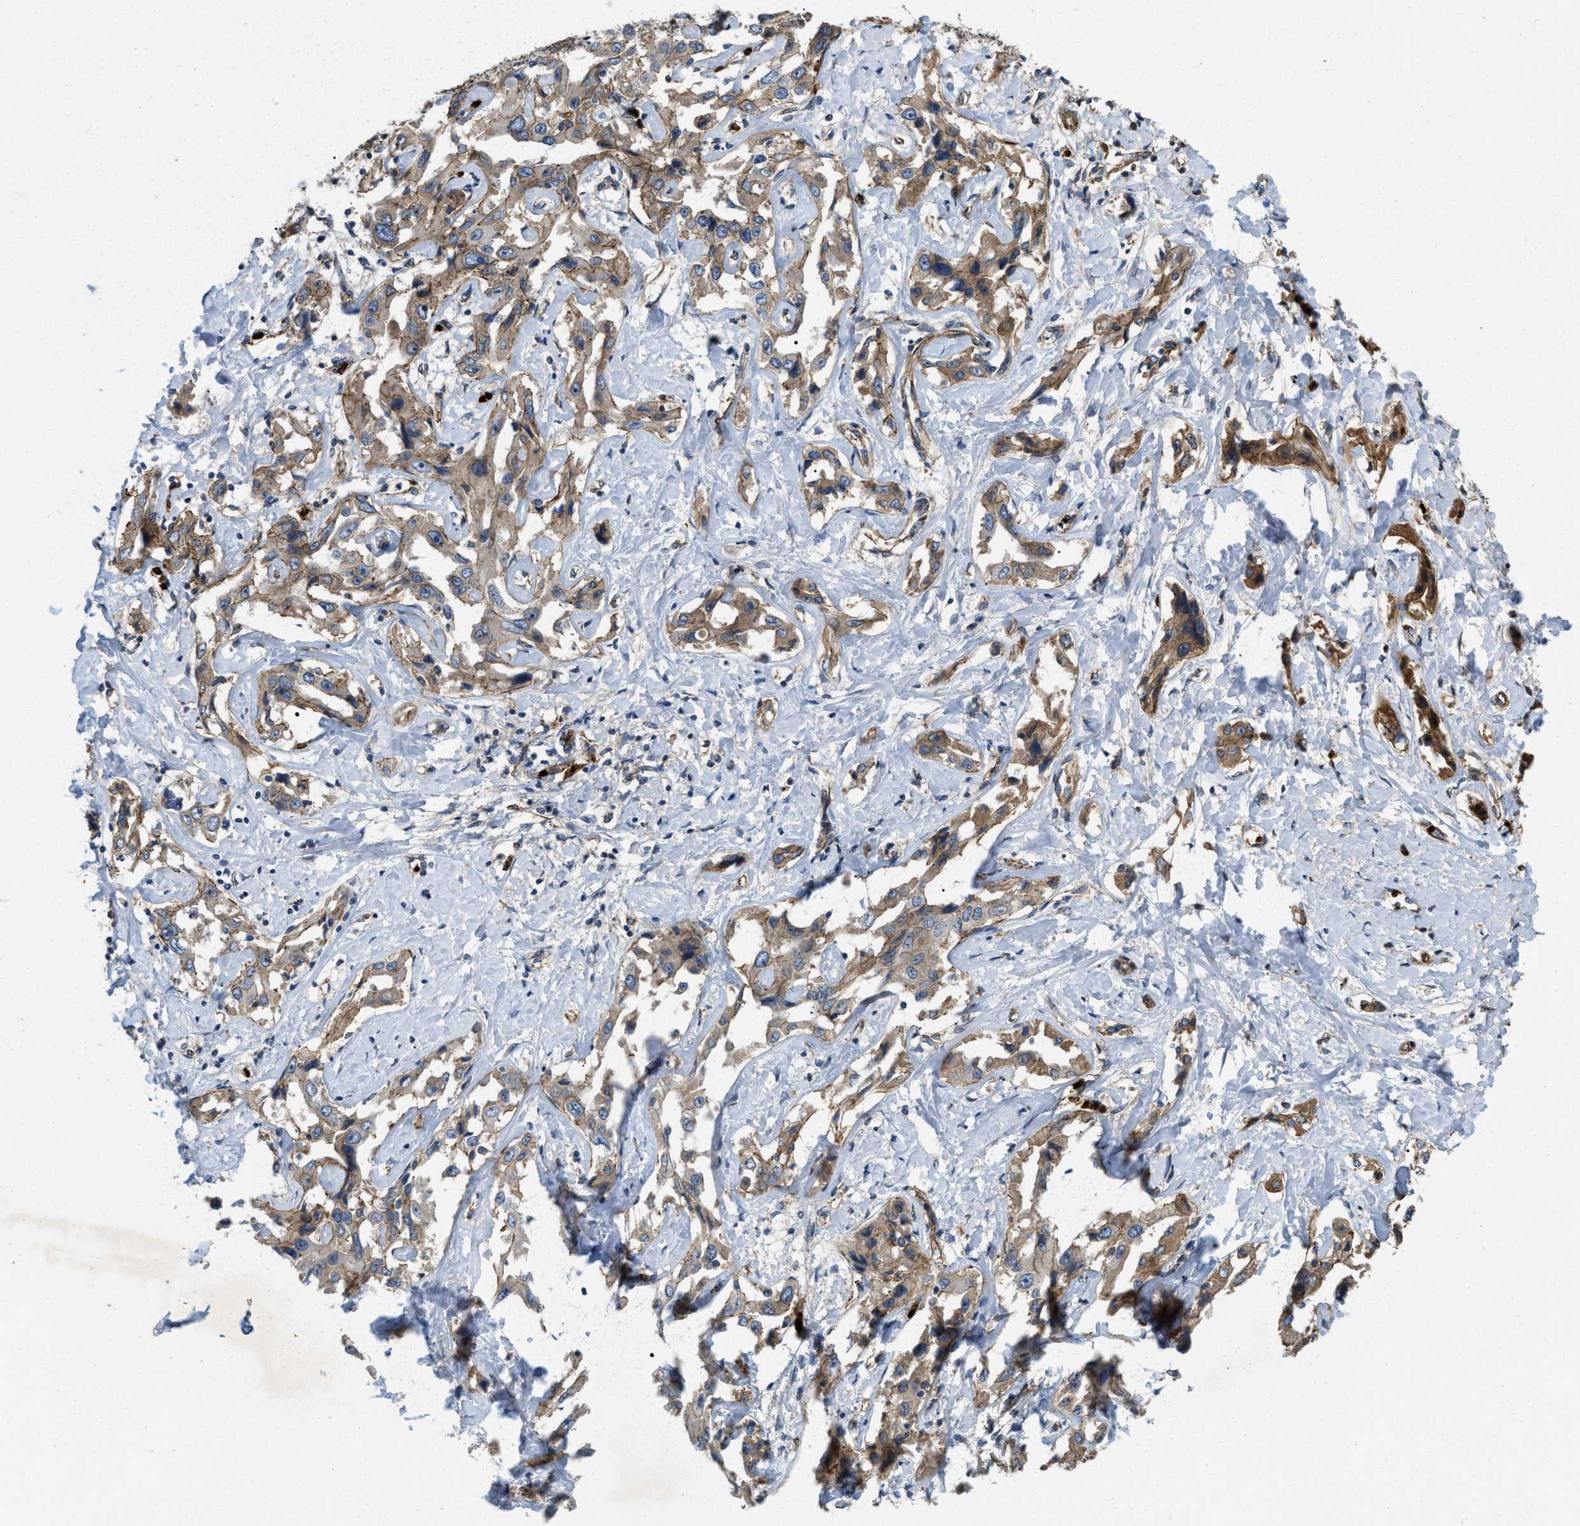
{"staining": {"intensity": "moderate", "quantity": "25%-75%", "location": "cytoplasmic/membranous"}, "tissue": "liver cancer", "cell_type": "Tumor cells", "image_type": "cancer", "snomed": [{"axis": "morphology", "description": "Cholangiocarcinoma"}, {"axis": "topography", "description": "Liver"}], "caption": "Liver cholangiocarcinoma stained with DAB (3,3'-diaminobenzidine) immunohistochemistry (IHC) reveals medium levels of moderate cytoplasmic/membranous staining in approximately 25%-75% of tumor cells.", "gene": "ERC1", "patient": {"sex": "male", "age": 59}}